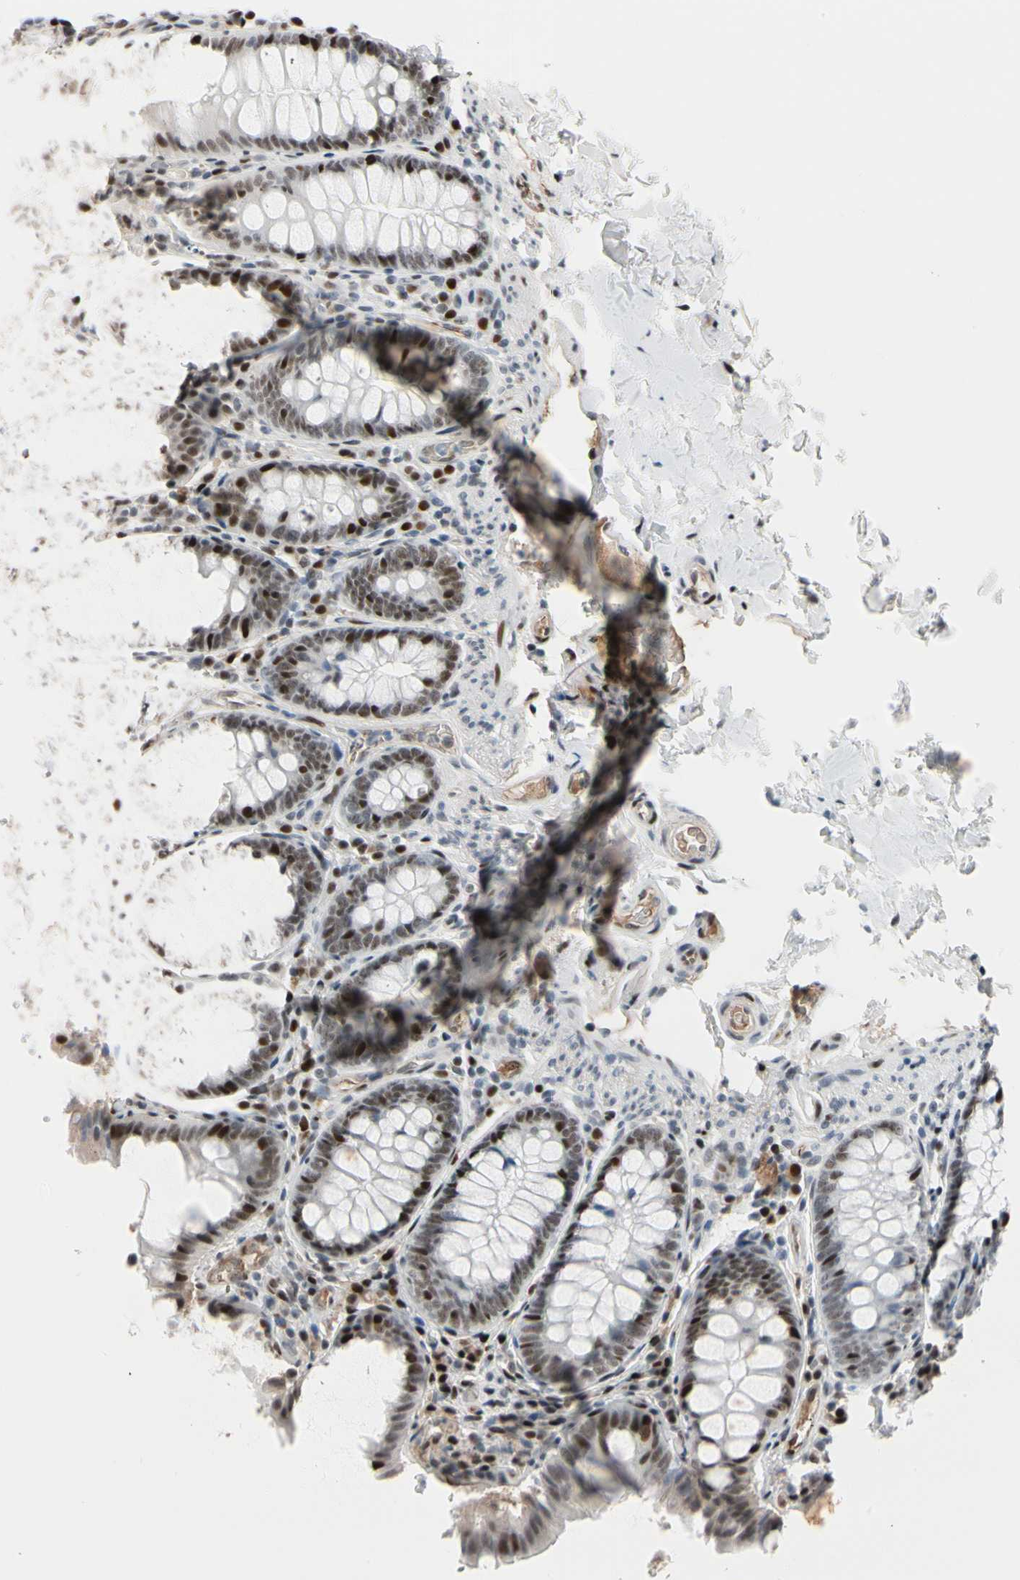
{"staining": {"intensity": "moderate", "quantity": "25%-75%", "location": "nuclear"}, "tissue": "colon", "cell_type": "Endothelial cells", "image_type": "normal", "snomed": [{"axis": "morphology", "description": "Normal tissue, NOS"}, {"axis": "topography", "description": "Colon"}], "caption": "Moderate nuclear protein expression is appreciated in approximately 25%-75% of endothelial cells in colon. (DAB (3,3'-diaminobenzidine) = brown stain, brightfield microscopy at high magnification).", "gene": "FOXO3", "patient": {"sex": "female", "age": 61}}